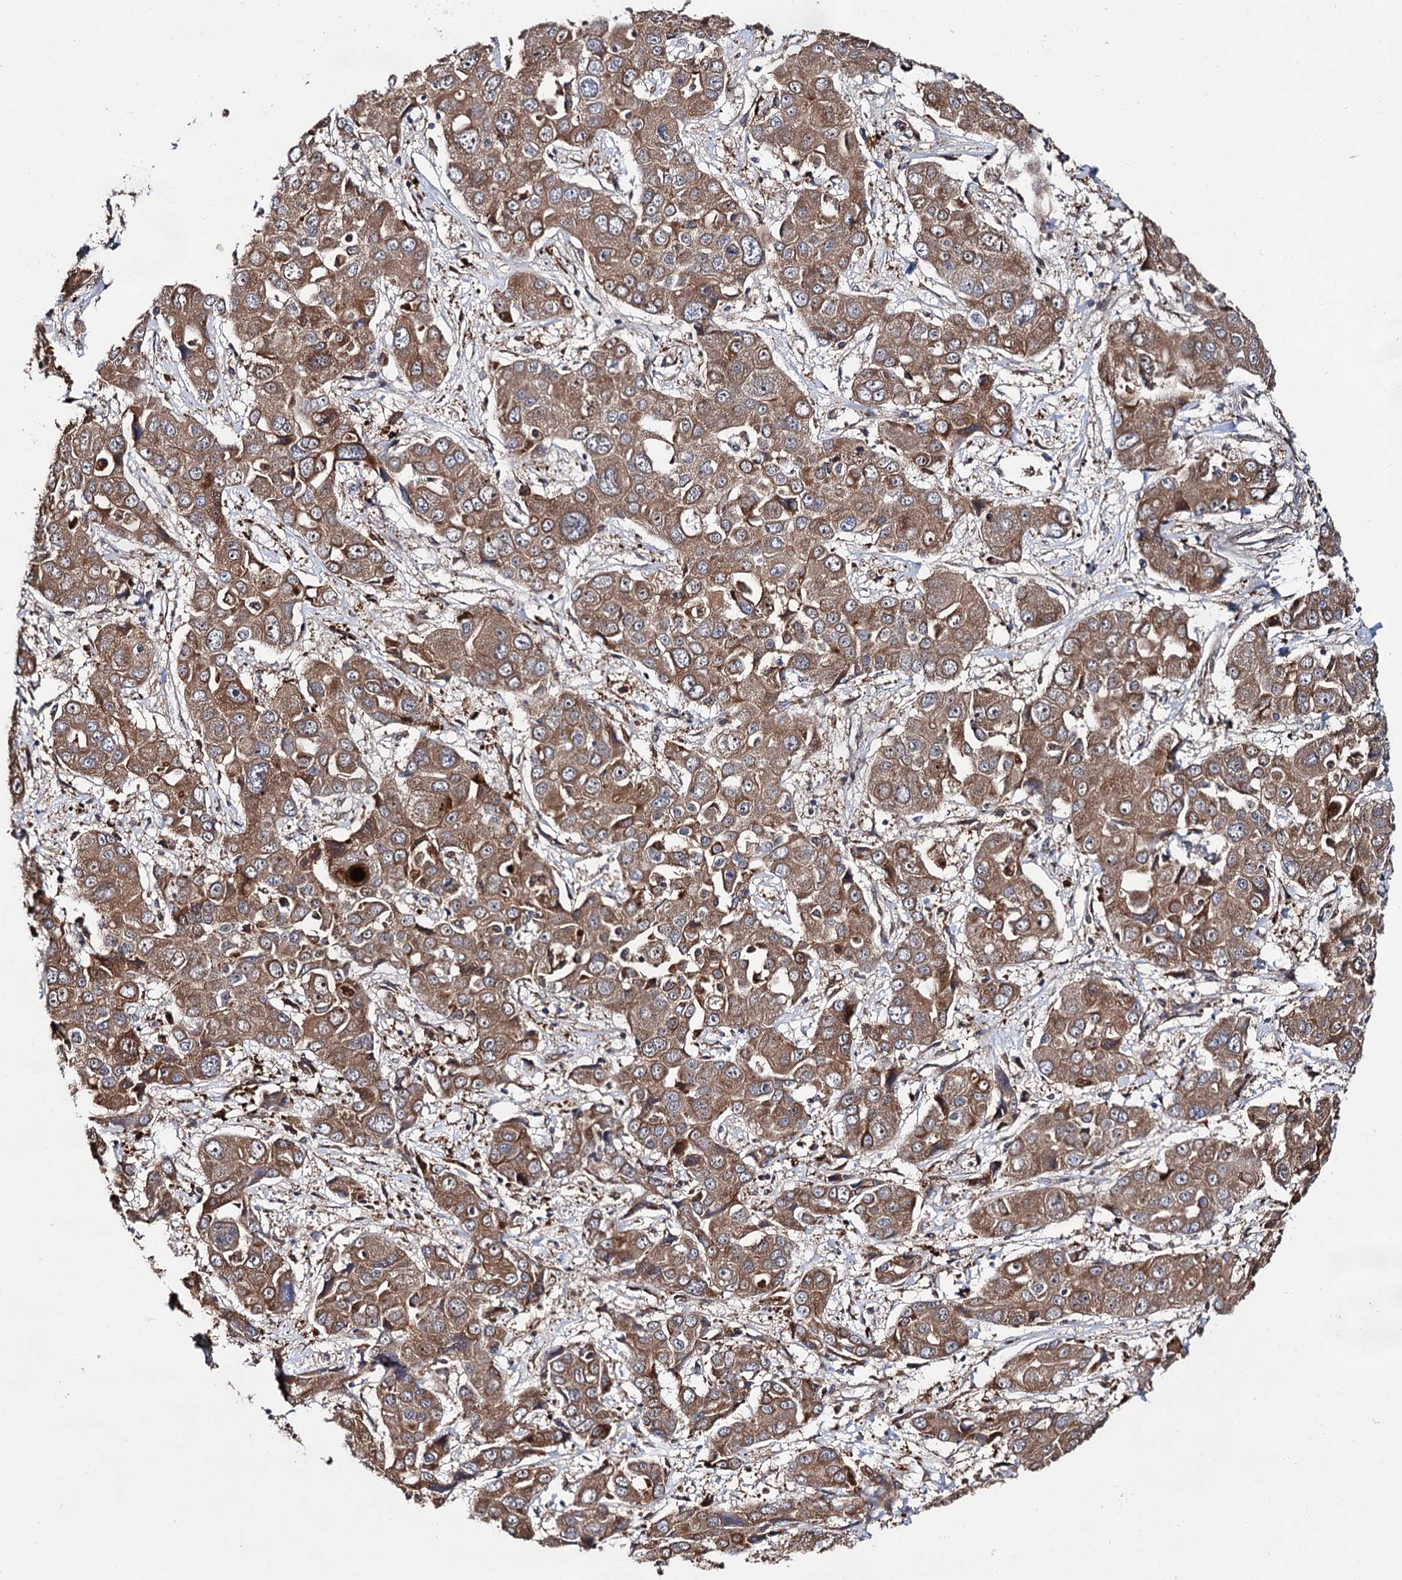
{"staining": {"intensity": "moderate", "quantity": ">75%", "location": "cytoplasmic/membranous"}, "tissue": "liver cancer", "cell_type": "Tumor cells", "image_type": "cancer", "snomed": [{"axis": "morphology", "description": "Cholangiocarcinoma"}, {"axis": "topography", "description": "Liver"}], "caption": "Human liver cholangiocarcinoma stained for a protein (brown) reveals moderate cytoplasmic/membranous positive expression in about >75% of tumor cells.", "gene": "NAA25", "patient": {"sex": "male", "age": 67}}